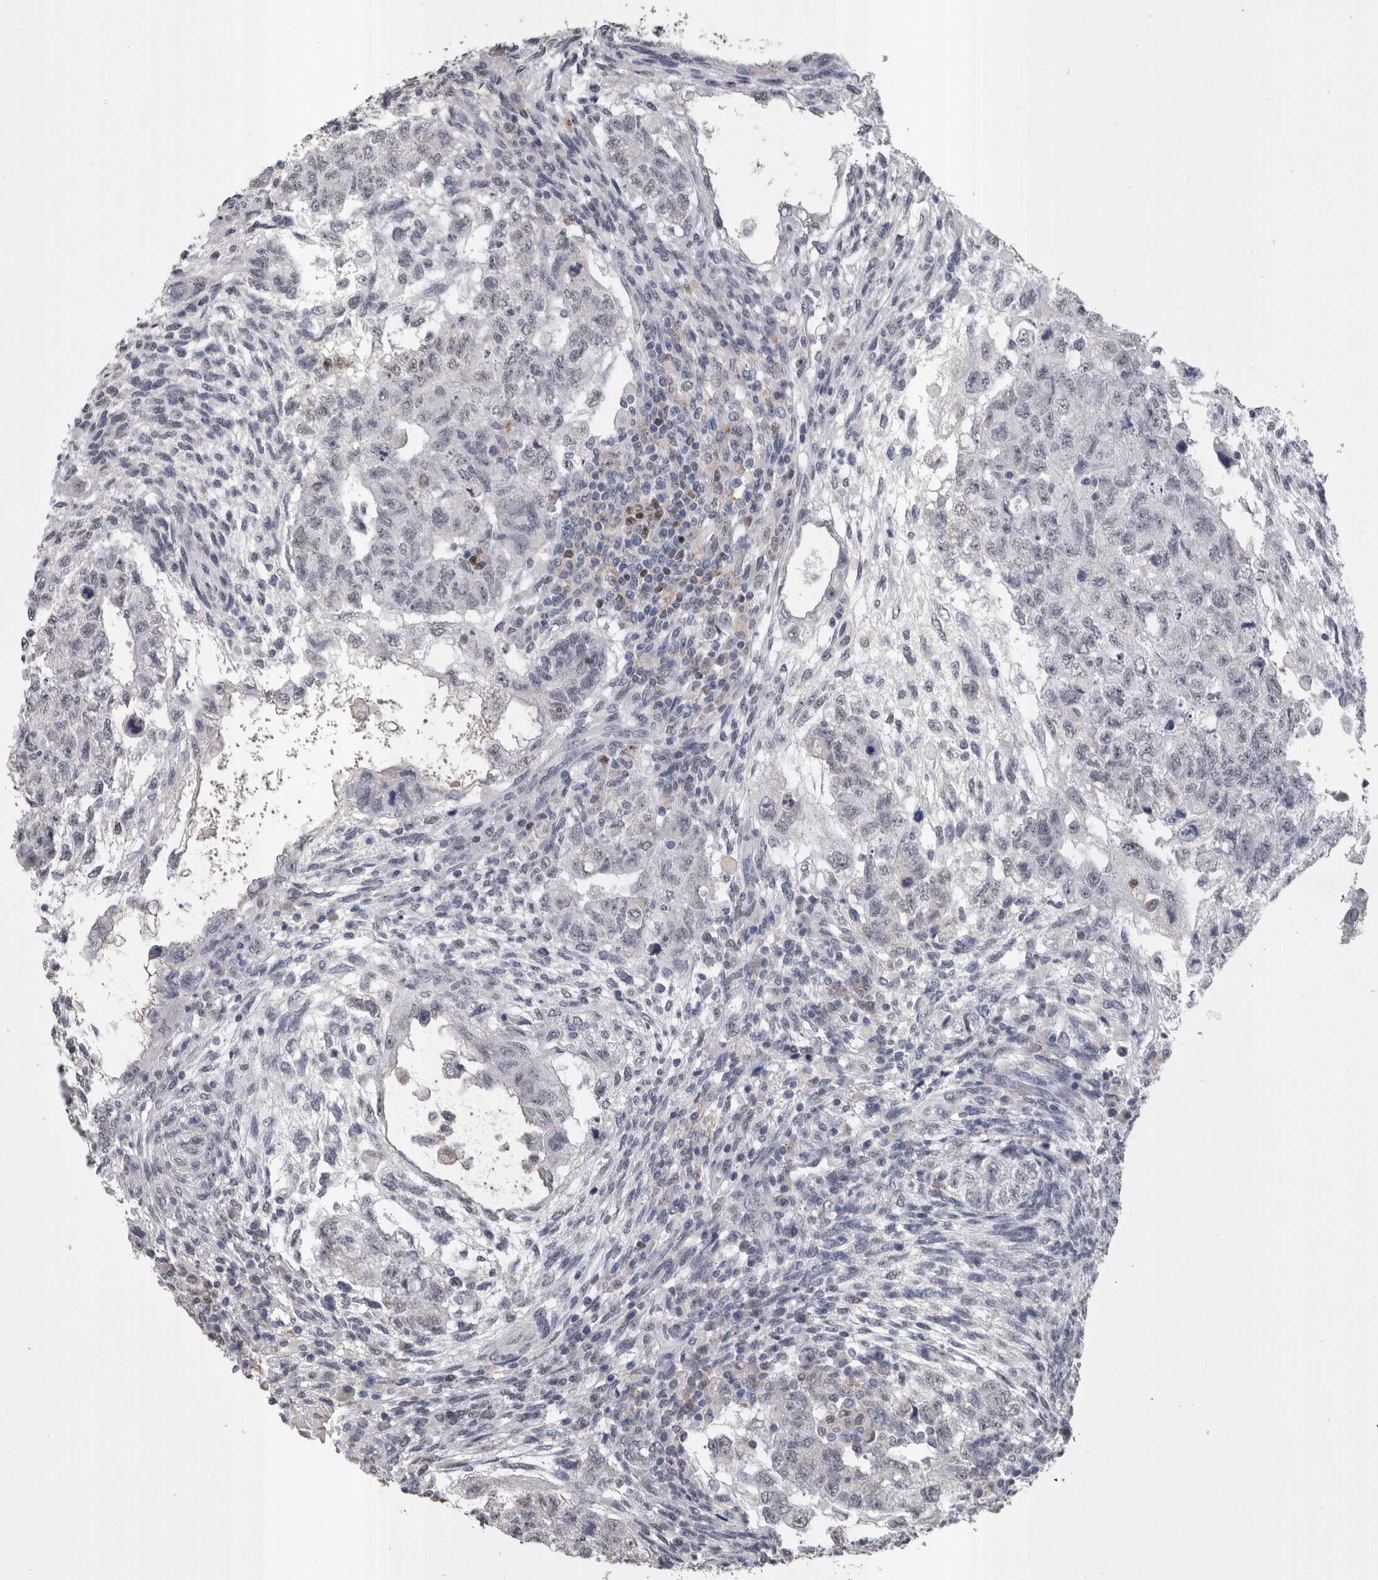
{"staining": {"intensity": "weak", "quantity": "<25%", "location": "nuclear"}, "tissue": "testis cancer", "cell_type": "Tumor cells", "image_type": "cancer", "snomed": [{"axis": "morphology", "description": "Normal tissue, NOS"}, {"axis": "morphology", "description": "Carcinoma, Embryonal, NOS"}, {"axis": "topography", "description": "Testis"}], "caption": "An immunohistochemistry image of testis cancer (embryonal carcinoma) is shown. There is no staining in tumor cells of testis cancer (embryonal carcinoma).", "gene": "PAX5", "patient": {"sex": "male", "age": 36}}